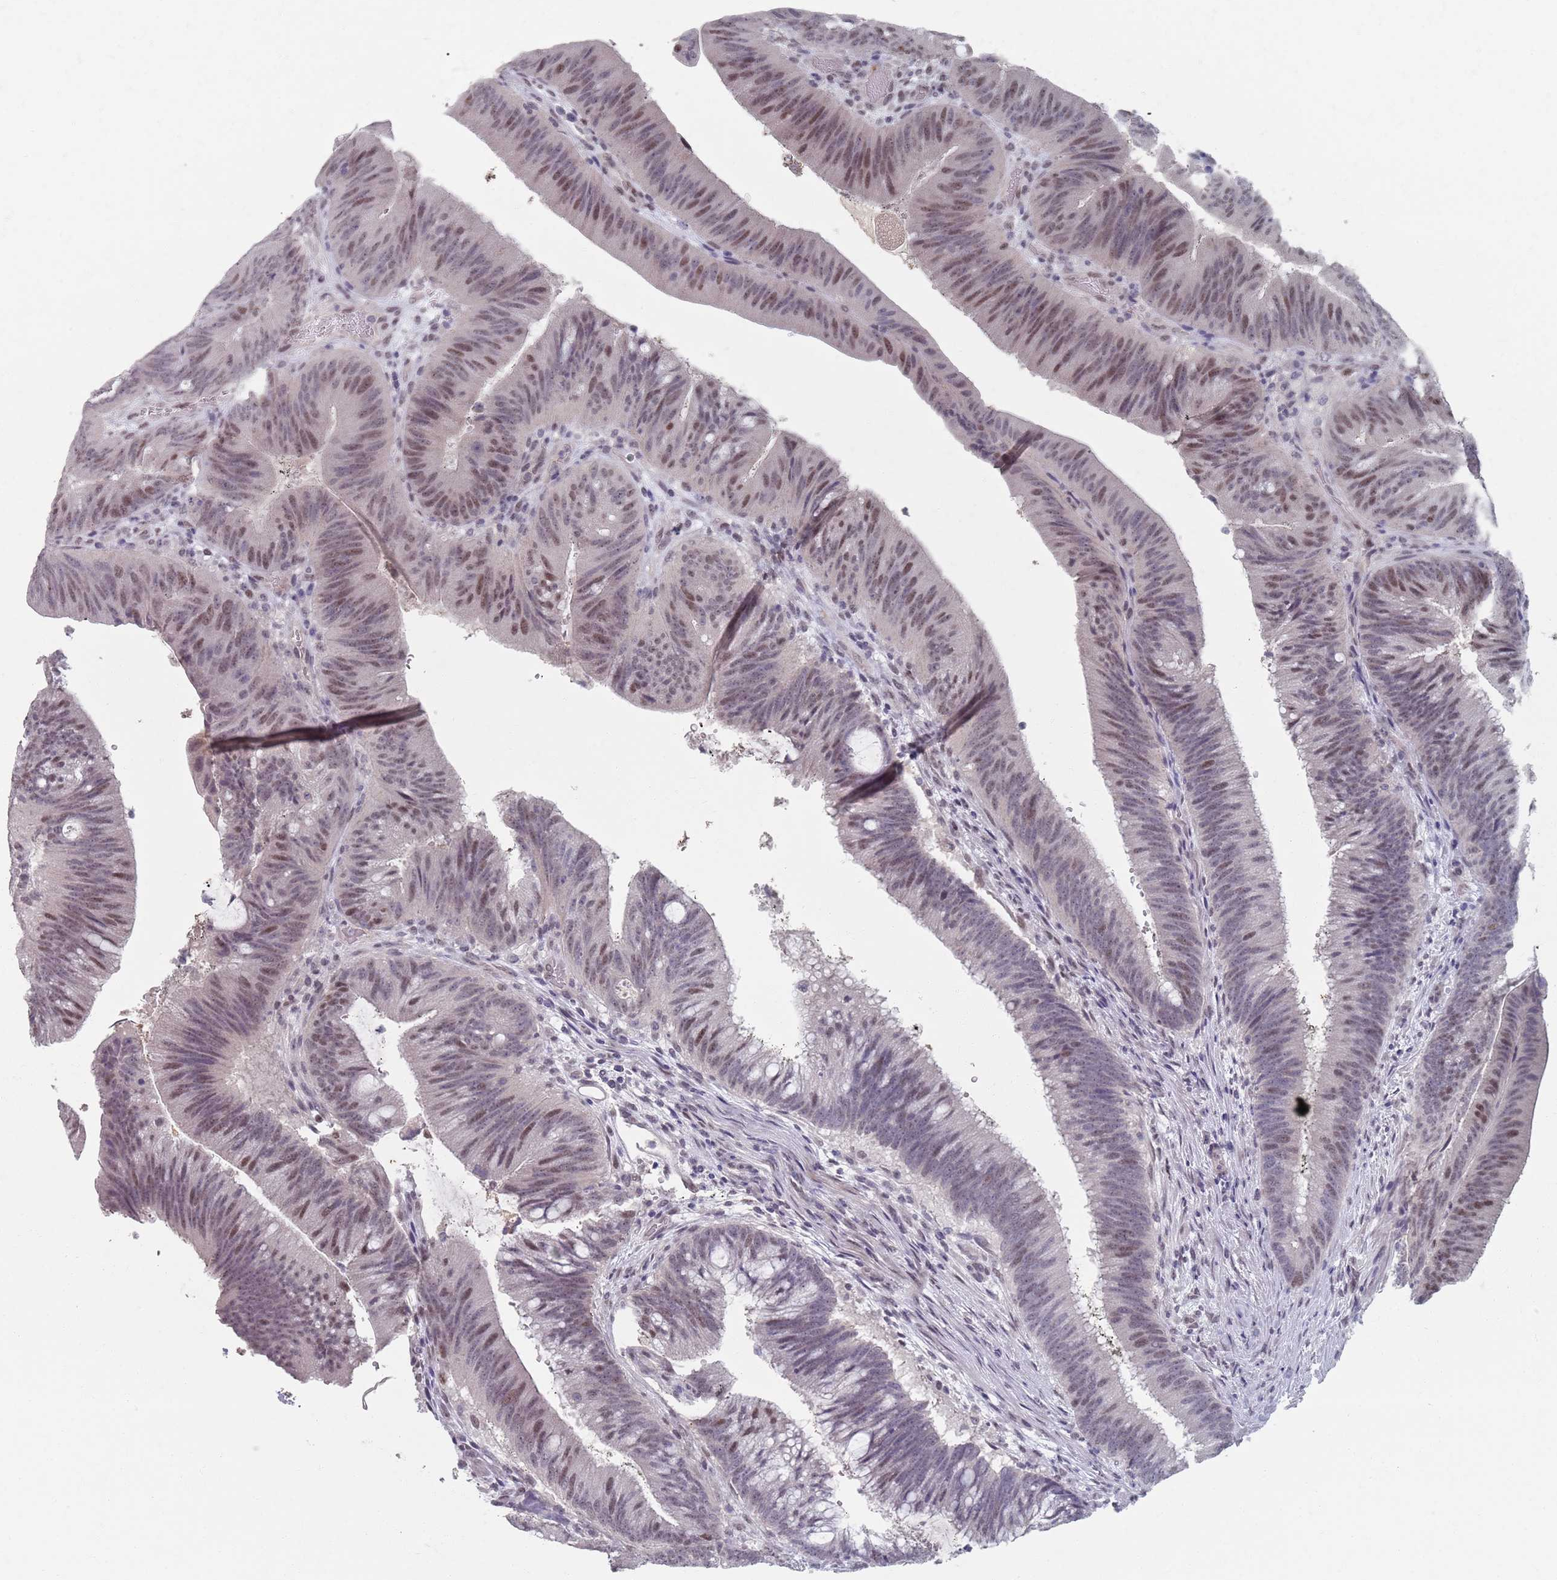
{"staining": {"intensity": "moderate", "quantity": "25%-75%", "location": "nuclear"}, "tissue": "colorectal cancer", "cell_type": "Tumor cells", "image_type": "cancer", "snomed": [{"axis": "morphology", "description": "Adenocarcinoma, NOS"}, {"axis": "topography", "description": "Colon"}], "caption": "A high-resolution image shows IHC staining of adenocarcinoma (colorectal), which shows moderate nuclear expression in about 25%-75% of tumor cells.", "gene": "SAMD1", "patient": {"sex": "female", "age": 43}}